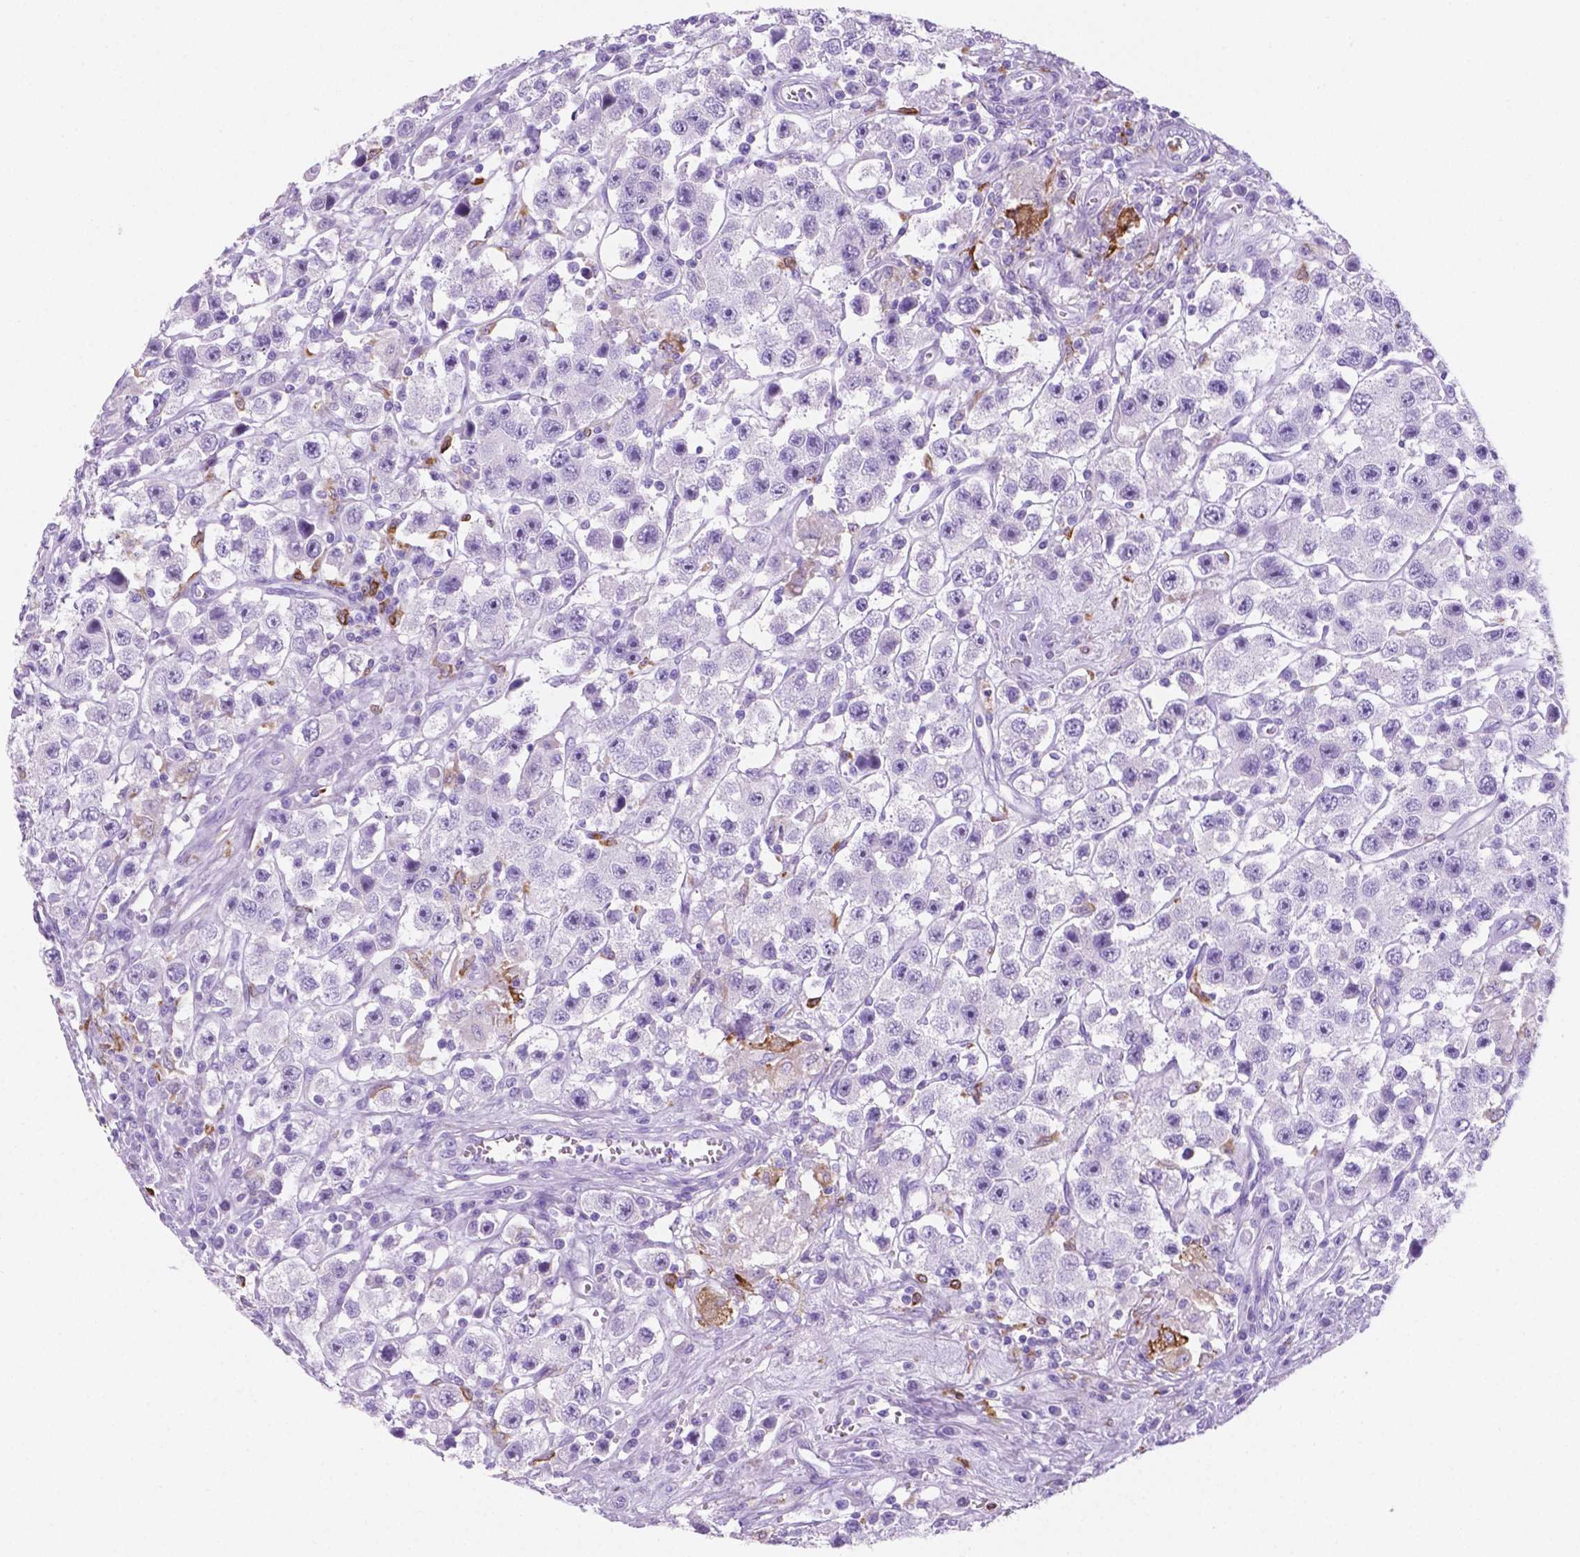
{"staining": {"intensity": "negative", "quantity": "none", "location": "none"}, "tissue": "testis cancer", "cell_type": "Tumor cells", "image_type": "cancer", "snomed": [{"axis": "morphology", "description": "Seminoma, NOS"}, {"axis": "topography", "description": "Testis"}], "caption": "High magnification brightfield microscopy of testis seminoma stained with DAB (brown) and counterstained with hematoxylin (blue): tumor cells show no significant positivity.", "gene": "MACF1", "patient": {"sex": "male", "age": 45}}